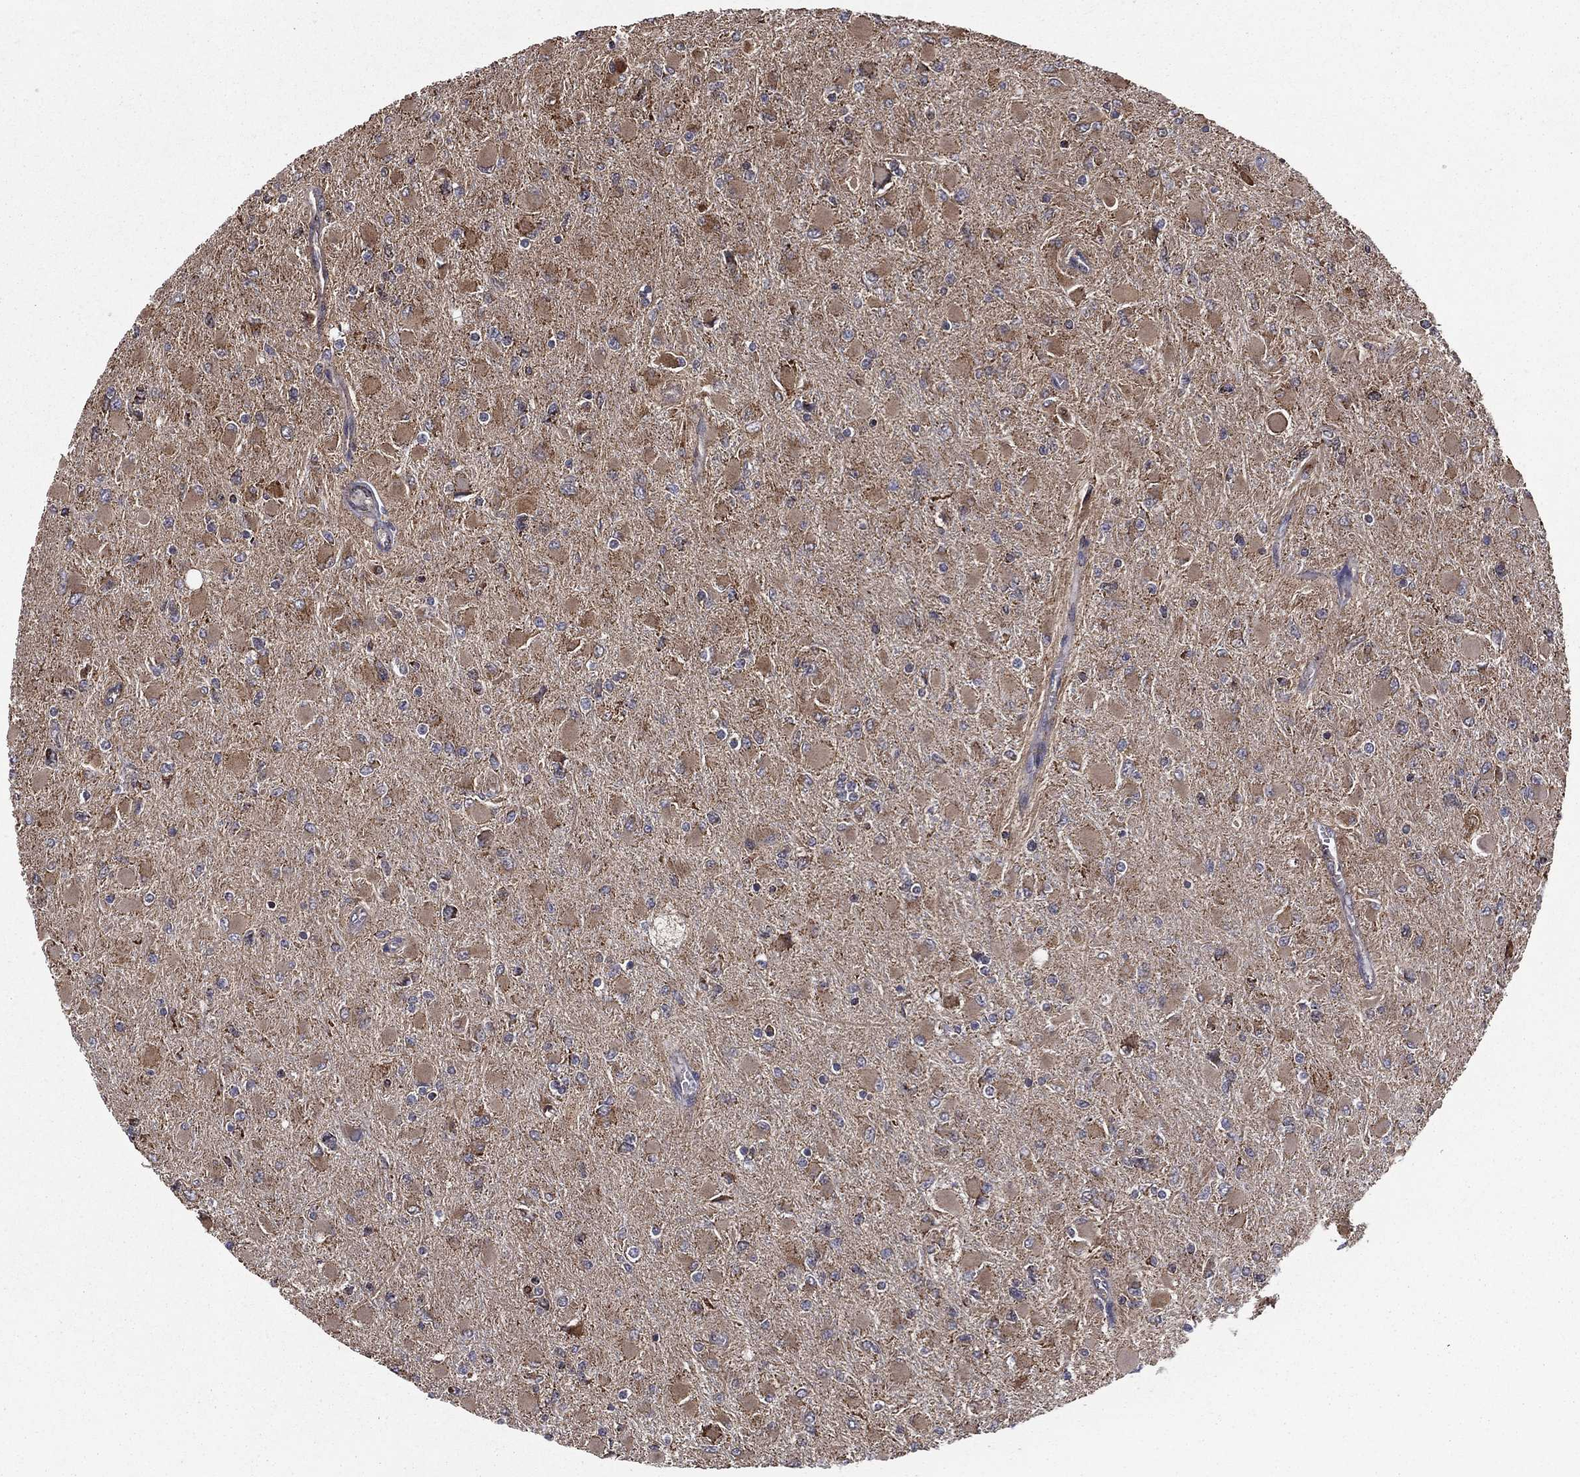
{"staining": {"intensity": "moderate", "quantity": "<25%", "location": "cytoplasmic/membranous"}, "tissue": "glioma", "cell_type": "Tumor cells", "image_type": "cancer", "snomed": [{"axis": "morphology", "description": "Glioma, malignant, High grade"}, {"axis": "topography", "description": "Cerebral cortex"}], "caption": "Protein analysis of malignant glioma (high-grade) tissue reveals moderate cytoplasmic/membranous staining in approximately <25% of tumor cells.", "gene": "RIGI", "patient": {"sex": "female", "age": 36}}